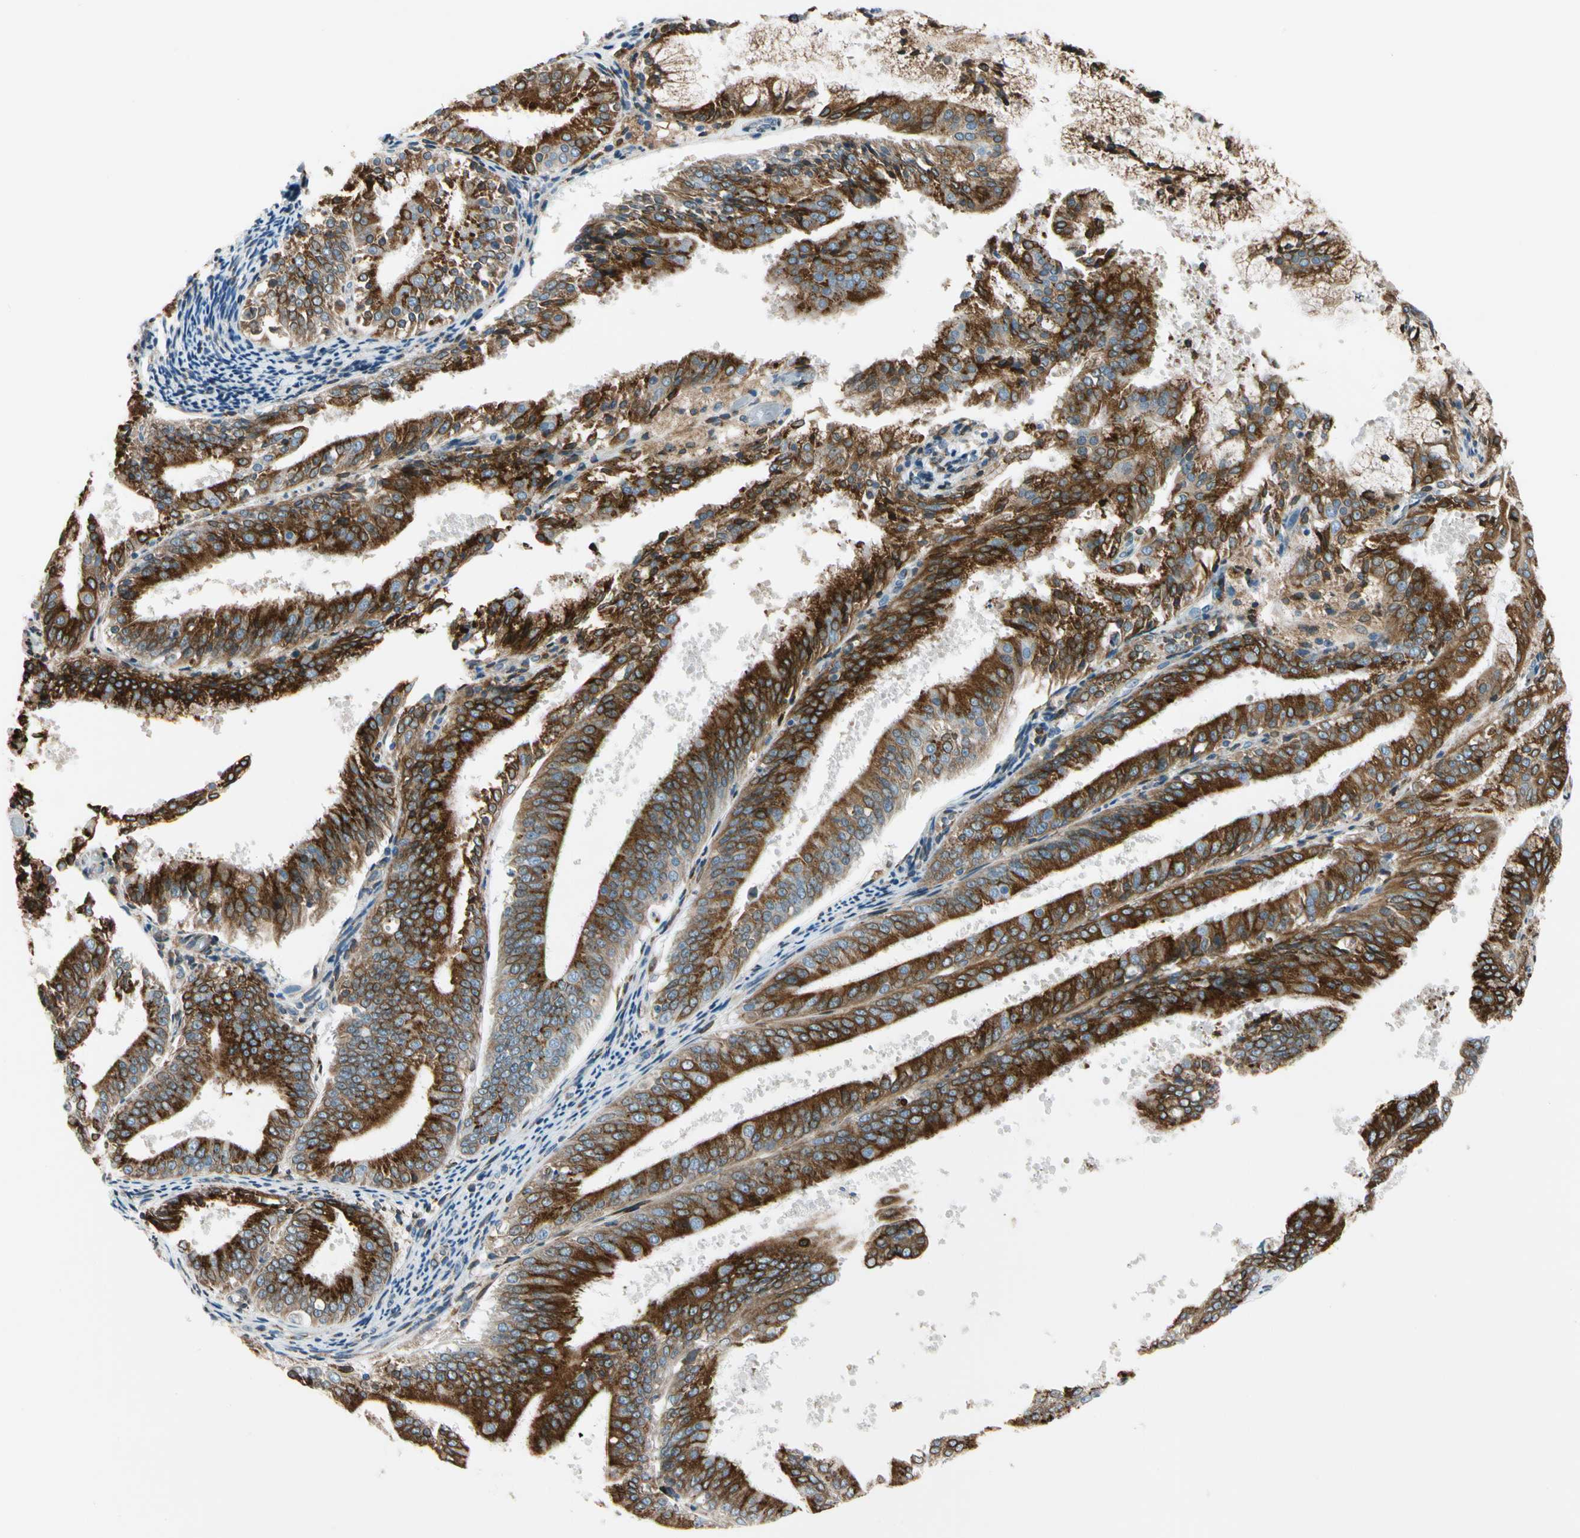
{"staining": {"intensity": "strong", "quantity": ">75%", "location": "cytoplasmic/membranous"}, "tissue": "endometrial cancer", "cell_type": "Tumor cells", "image_type": "cancer", "snomed": [{"axis": "morphology", "description": "Adenocarcinoma, NOS"}, {"axis": "topography", "description": "Endometrium"}], "caption": "A brown stain highlights strong cytoplasmic/membranous staining of a protein in endometrial adenocarcinoma tumor cells.", "gene": "NUCB1", "patient": {"sex": "female", "age": 63}}